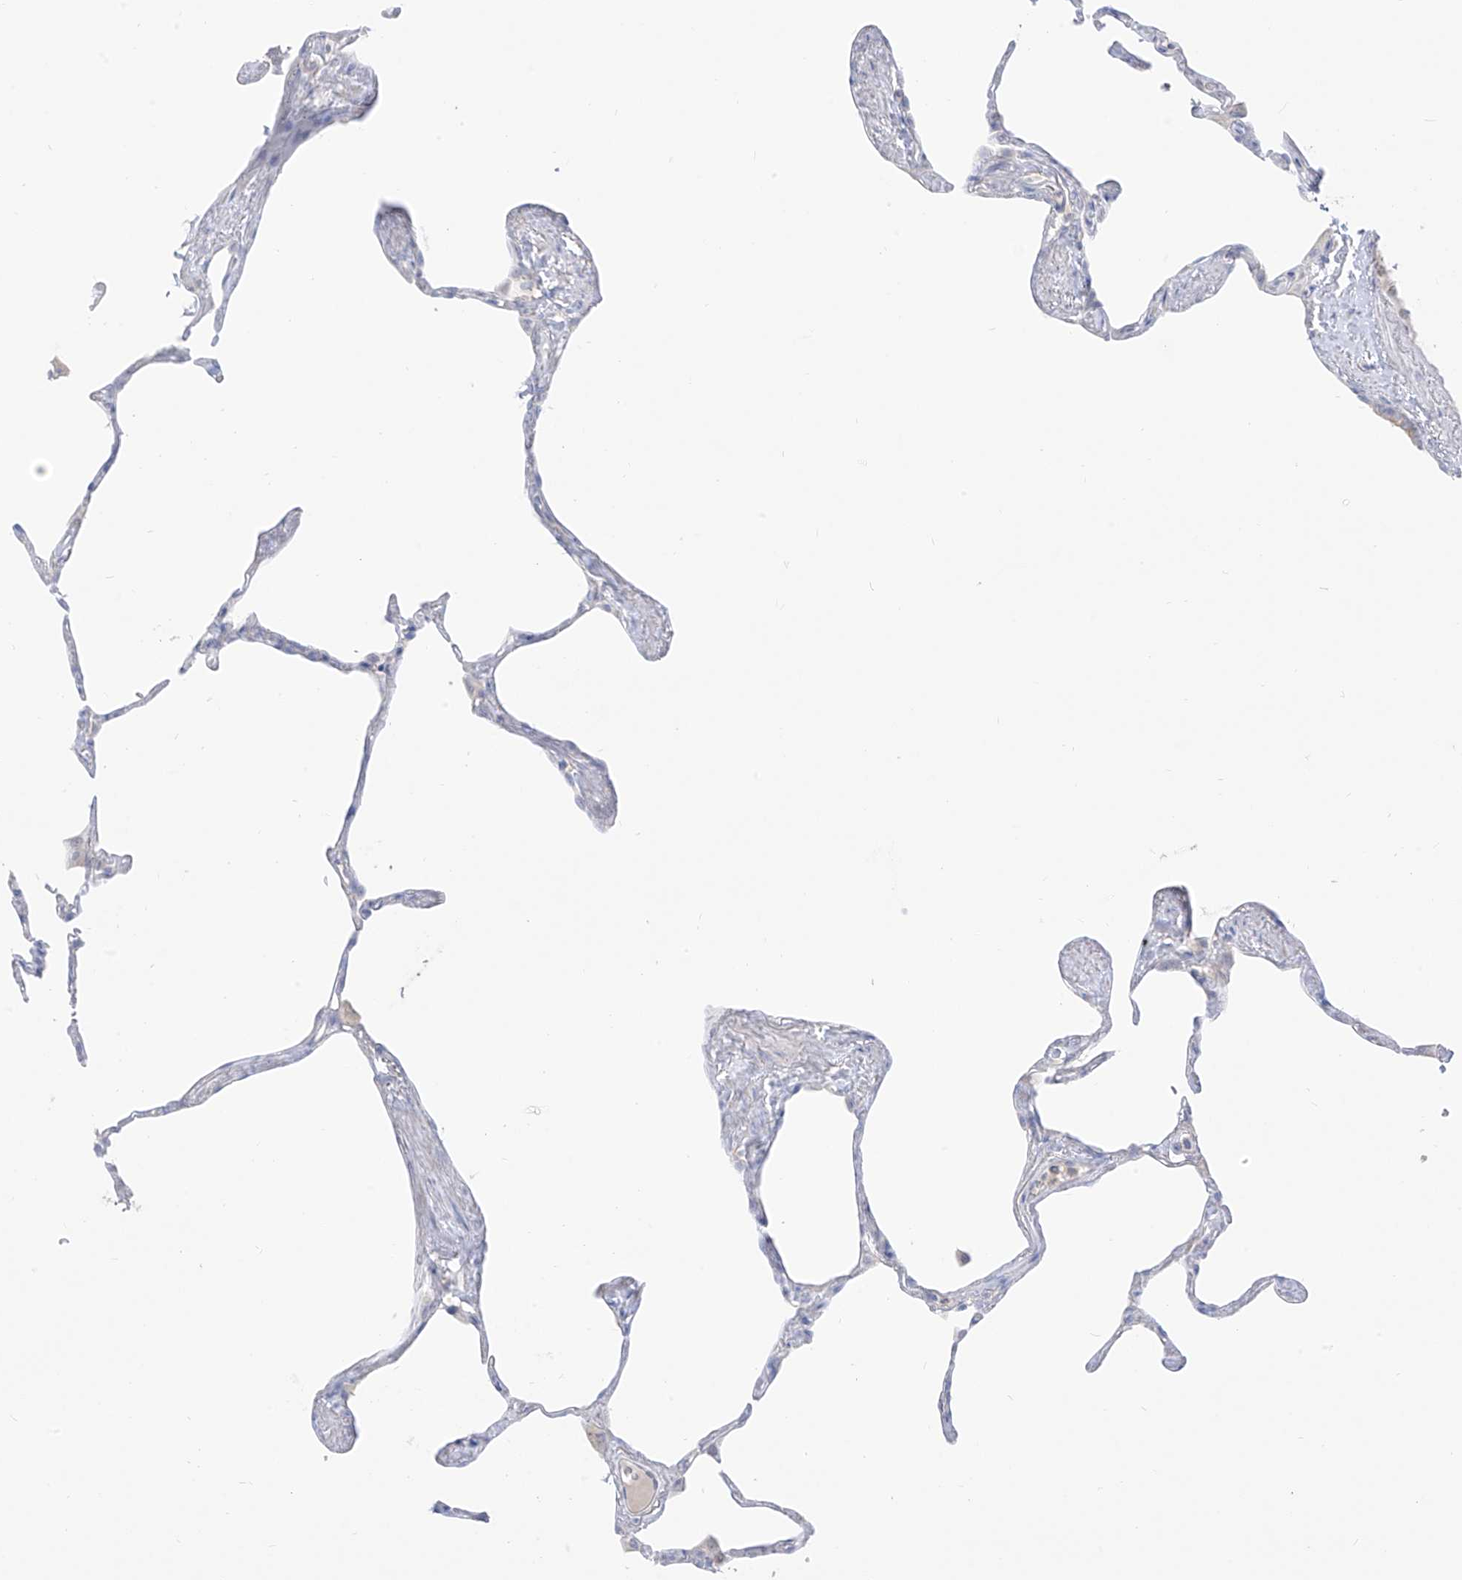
{"staining": {"intensity": "negative", "quantity": "none", "location": "none"}, "tissue": "lung", "cell_type": "Alveolar cells", "image_type": "normal", "snomed": [{"axis": "morphology", "description": "Normal tissue, NOS"}, {"axis": "topography", "description": "Lung"}], "caption": "DAB (3,3'-diaminobenzidine) immunohistochemical staining of unremarkable lung demonstrates no significant positivity in alveolar cells.", "gene": "ARHGEF40", "patient": {"sex": "male", "age": 65}}